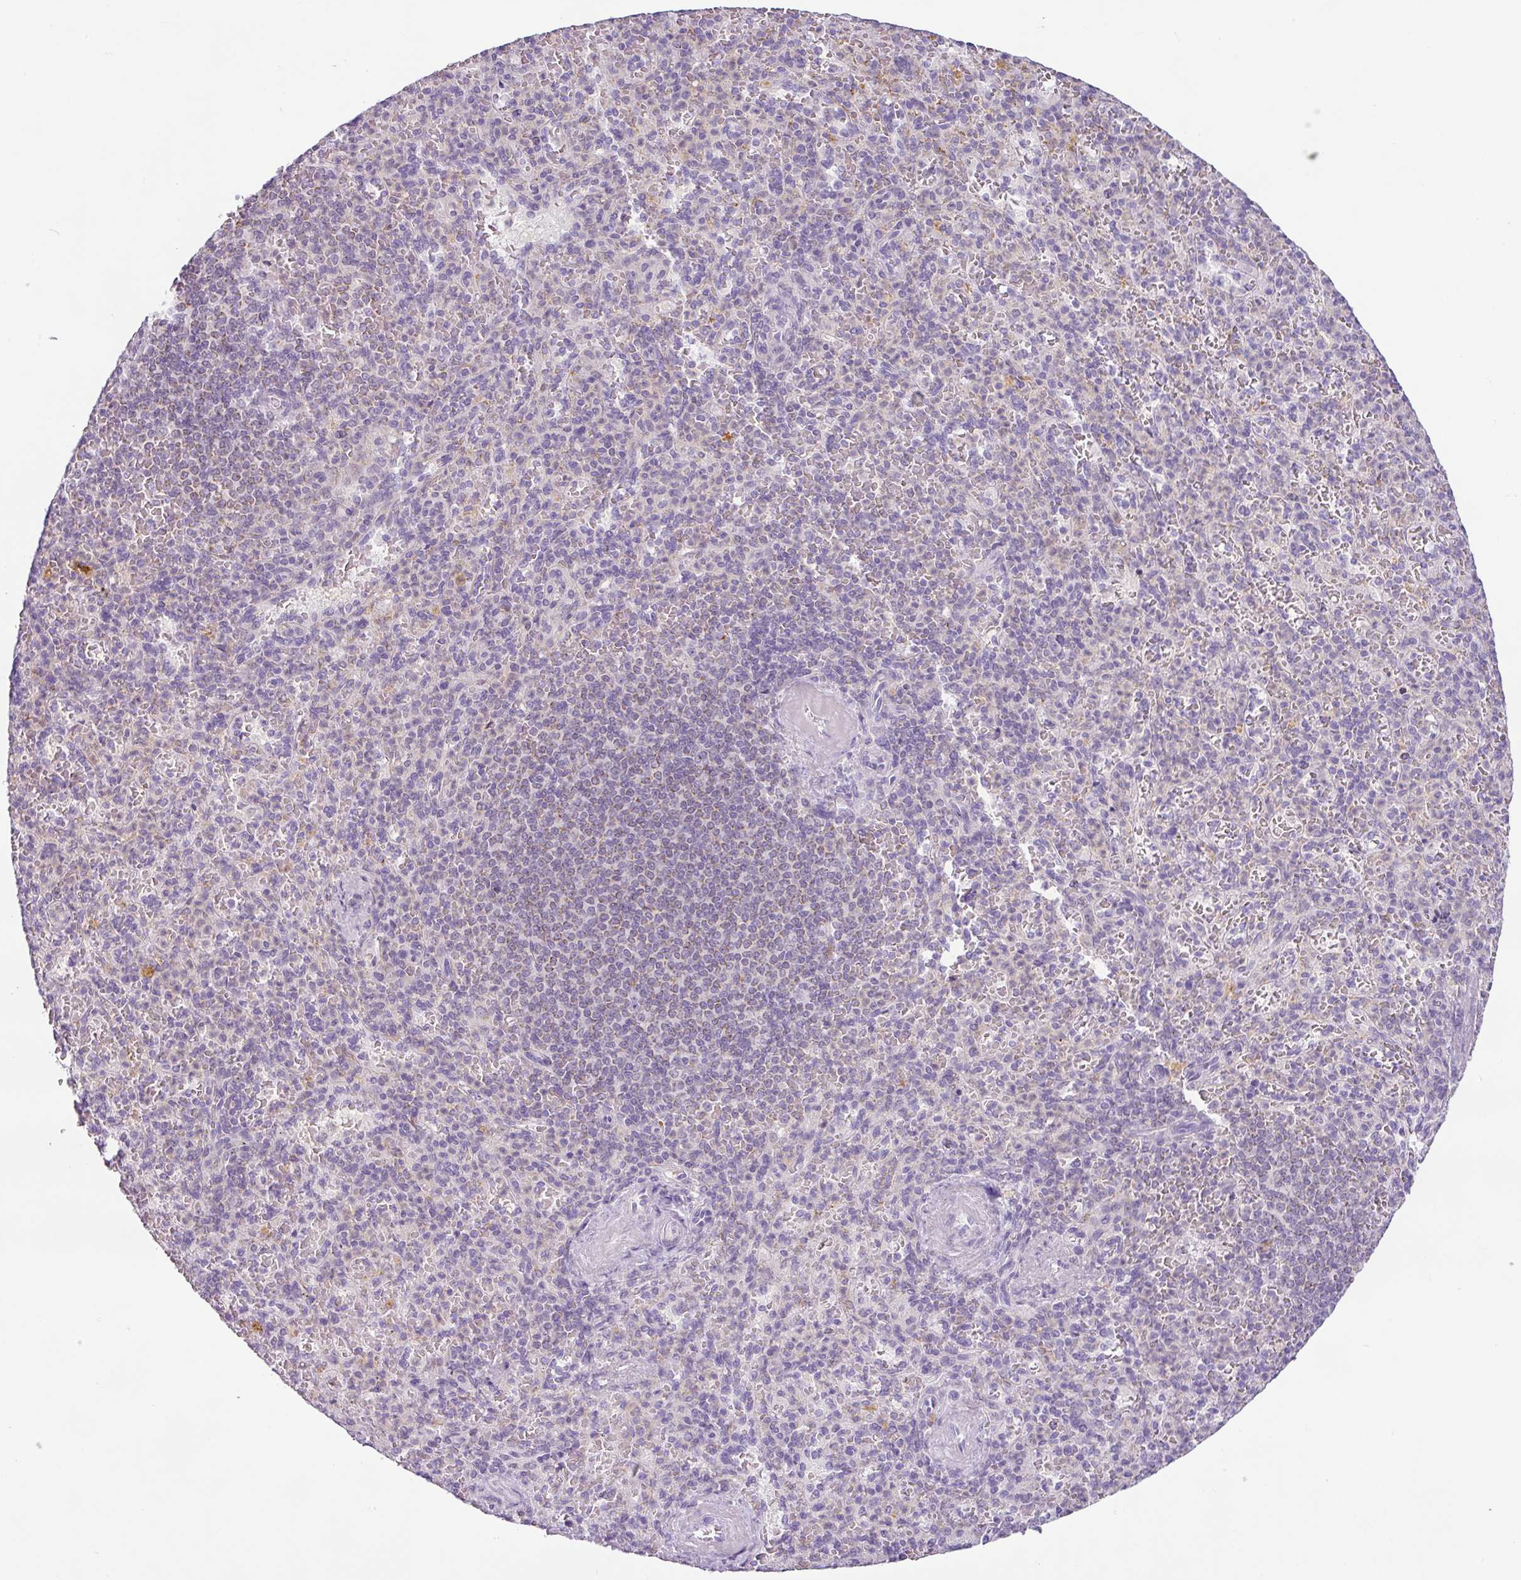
{"staining": {"intensity": "negative", "quantity": "none", "location": "none"}, "tissue": "spleen", "cell_type": "Cells in red pulp", "image_type": "normal", "snomed": [{"axis": "morphology", "description": "Normal tissue, NOS"}, {"axis": "topography", "description": "Spleen"}], "caption": "This is an immunohistochemistry (IHC) image of normal human spleen. There is no expression in cells in red pulp.", "gene": "HMCN2", "patient": {"sex": "female", "age": 74}}